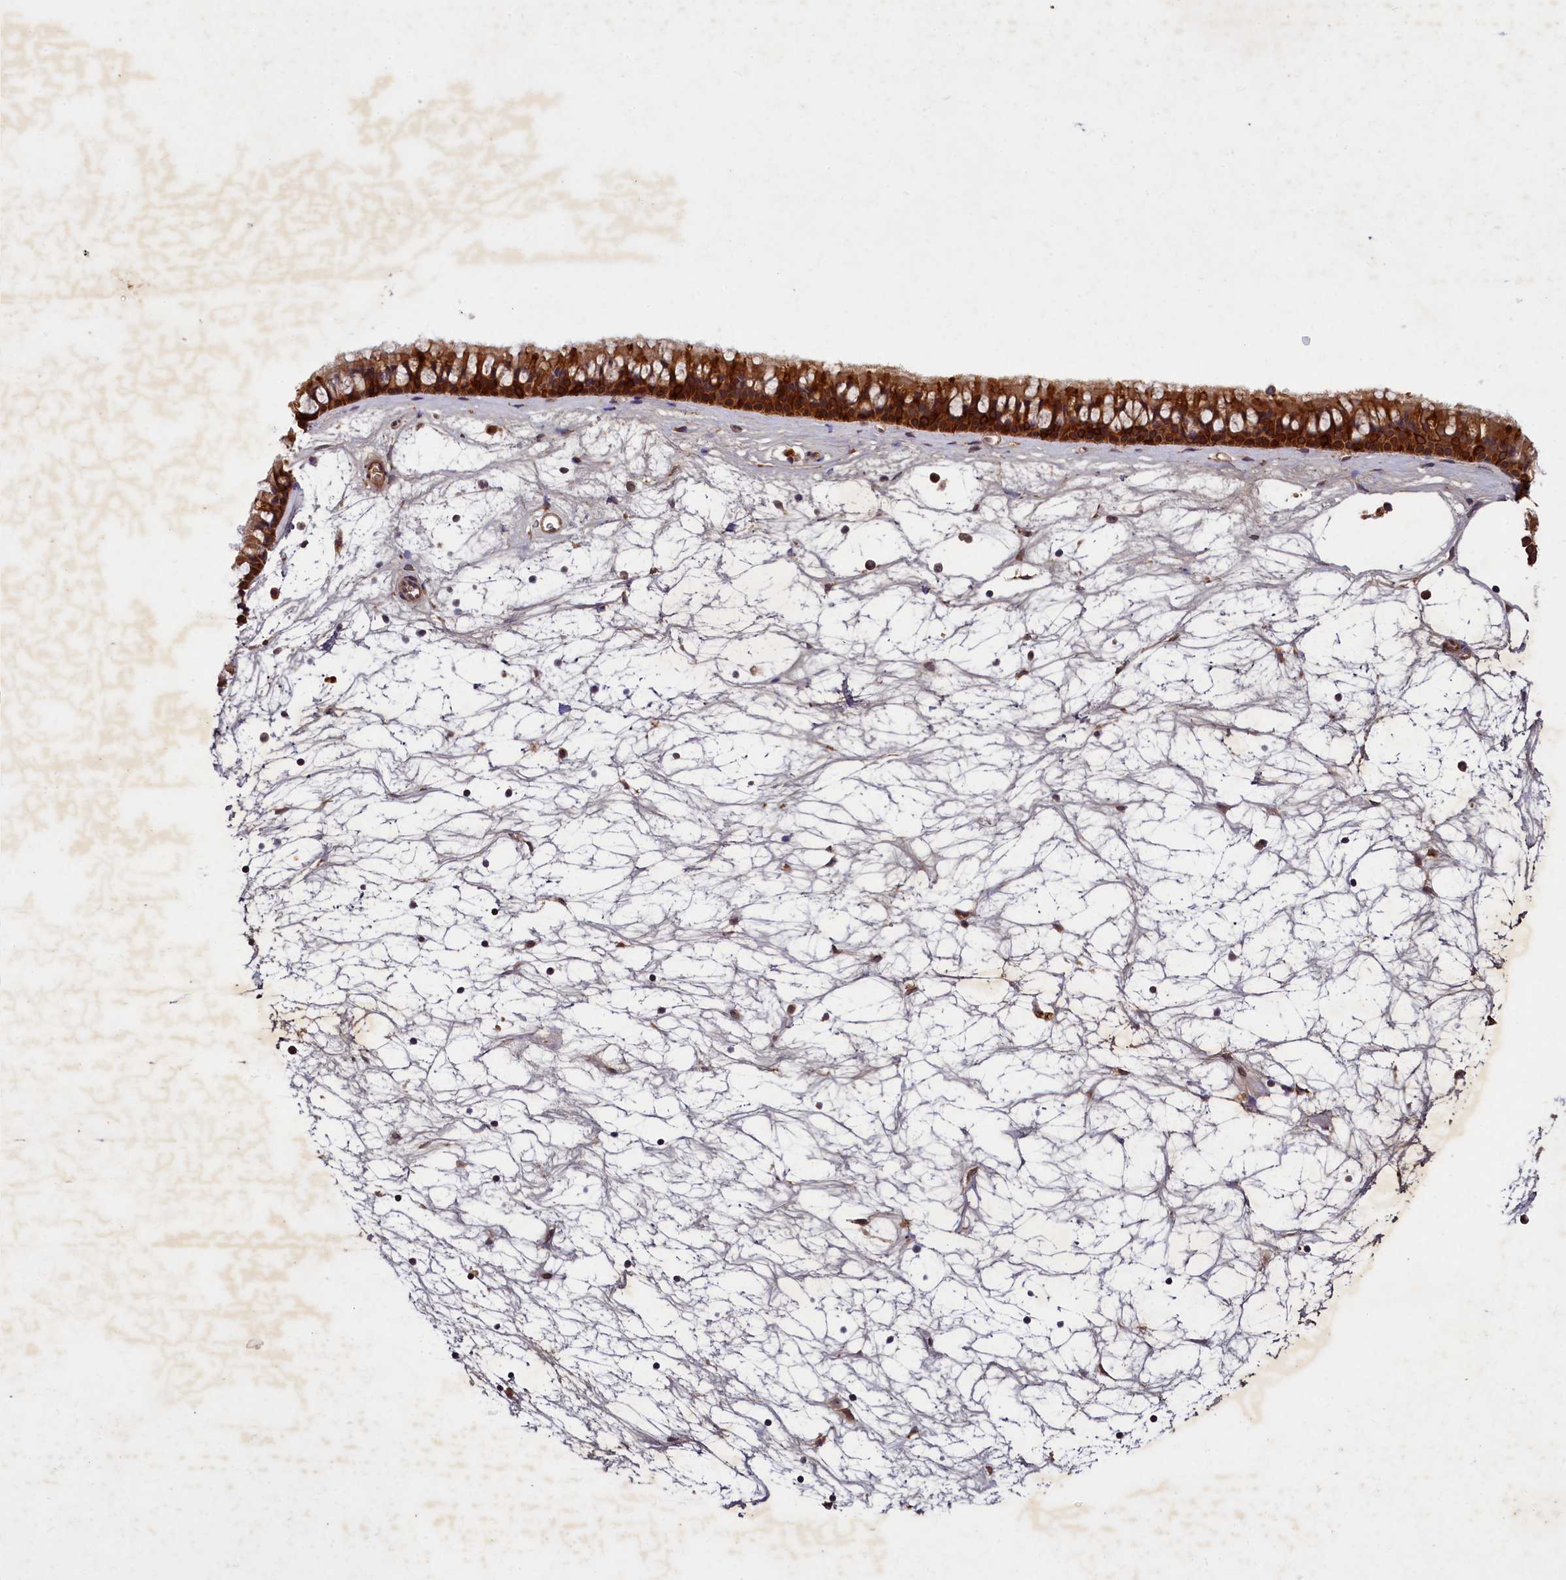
{"staining": {"intensity": "strong", "quantity": ">75%", "location": "cytoplasmic/membranous"}, "tissue": "nasopharynx", "cell_type": "Respiratory epithelial cells", "image_type": "normal", "snomed": [{"axis": "morphology", "description": "Normal tissue, NOS"}, {"axis": "topography", "description": "Nasopharynx"}], "caption": "Brown immunohistochemical staining in normal human nasopharynx demonstrates strong cytoplasmic/membranous staining in about >75% of respiratory epithelial cells.", "gene": "BICD1", "patient": {"sex": "male", "age": 64}}